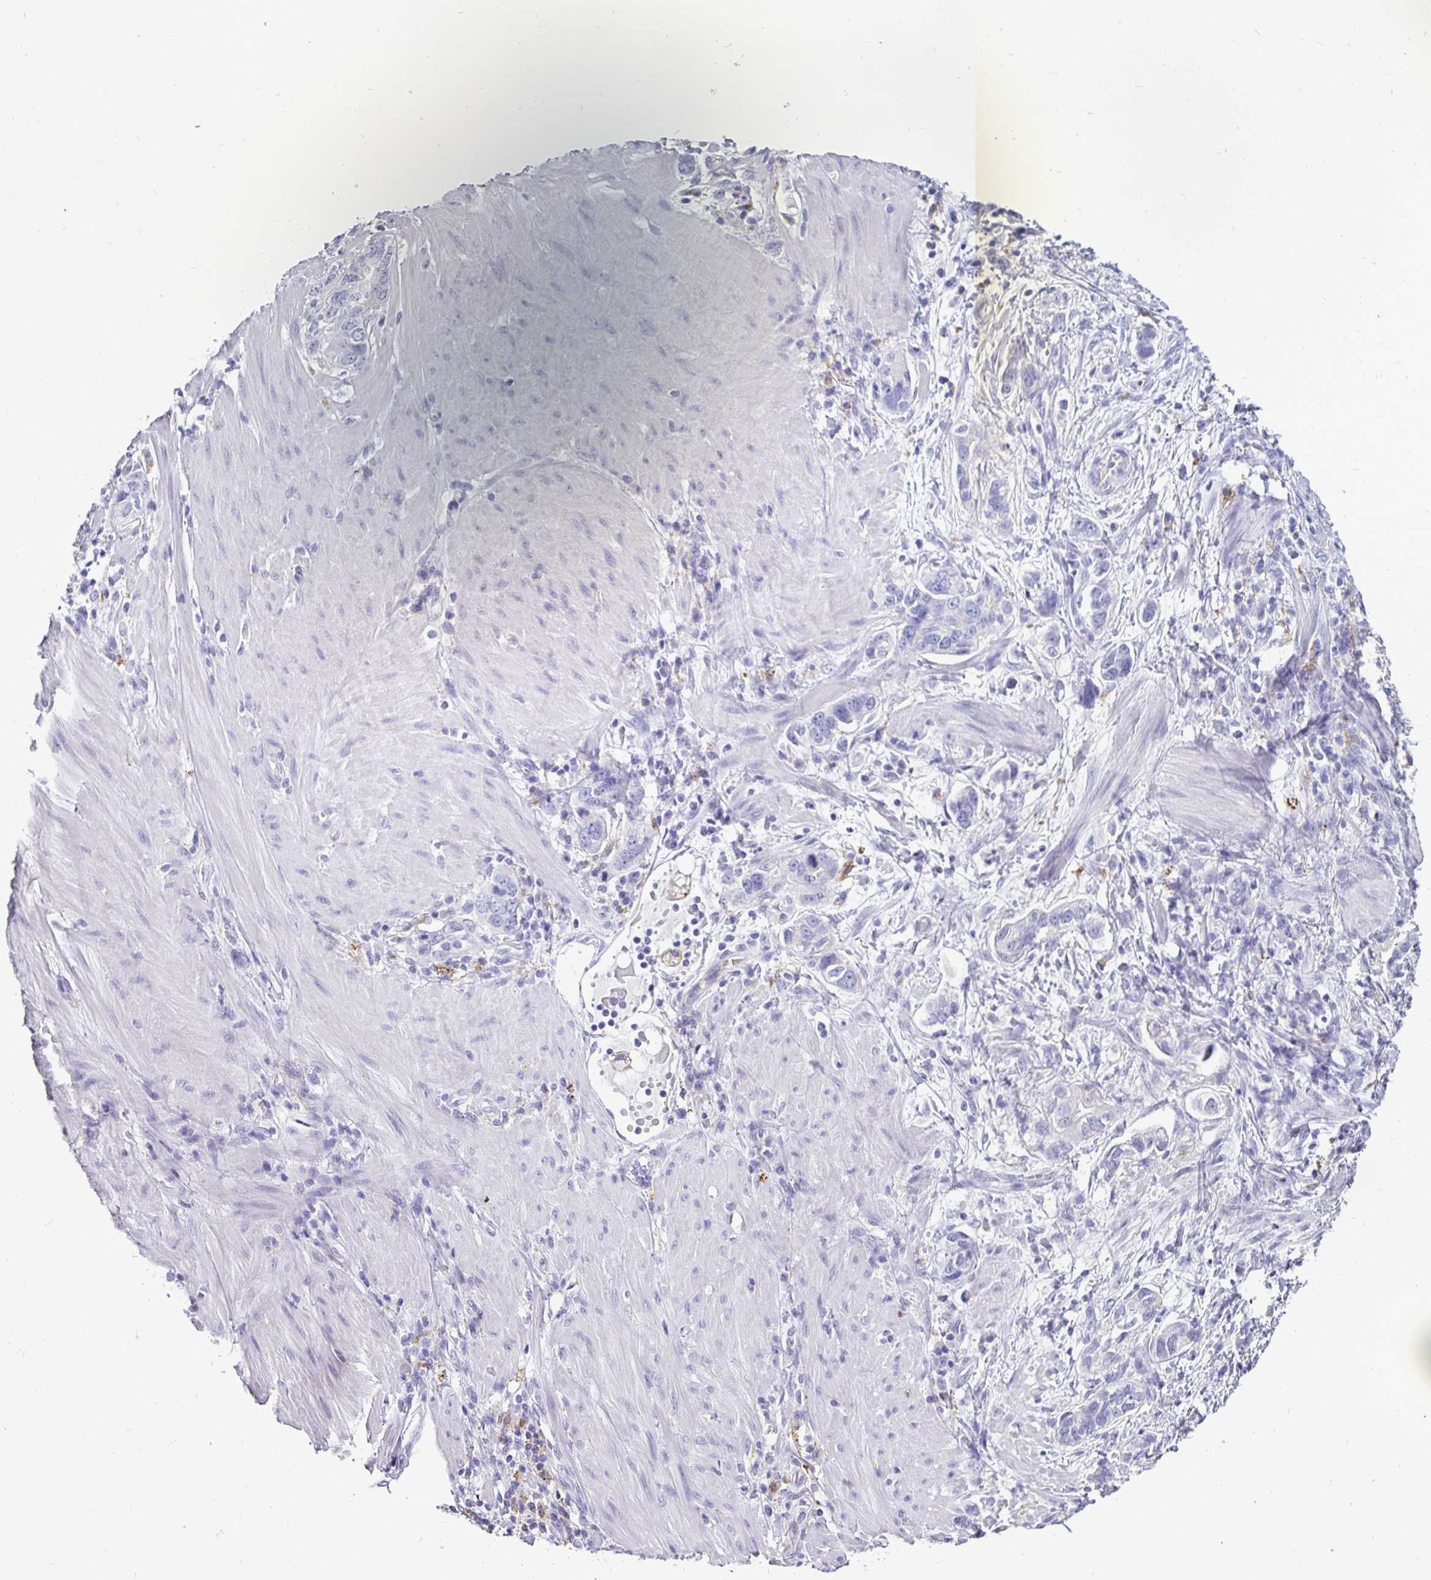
{"staining": {"intensity": "negative", "quantity": "none", "location": "none"}, "tissue": "stomach cancer", "cell_type": "Tumor cells", "image_type": "cancer", "snomed": [{"axis": "morphology", "description": "Adenocarcinoma, NOS"}, {"axis": "topography", "description": "Stomach, lower"}], "caption": "Immunohistochemical staining of human stomach cancer (adenocarcinoma) displays no significant staining in tumor cells.", "gene": "CTSZ", "patient": {"sex": "female", "age": 93}}